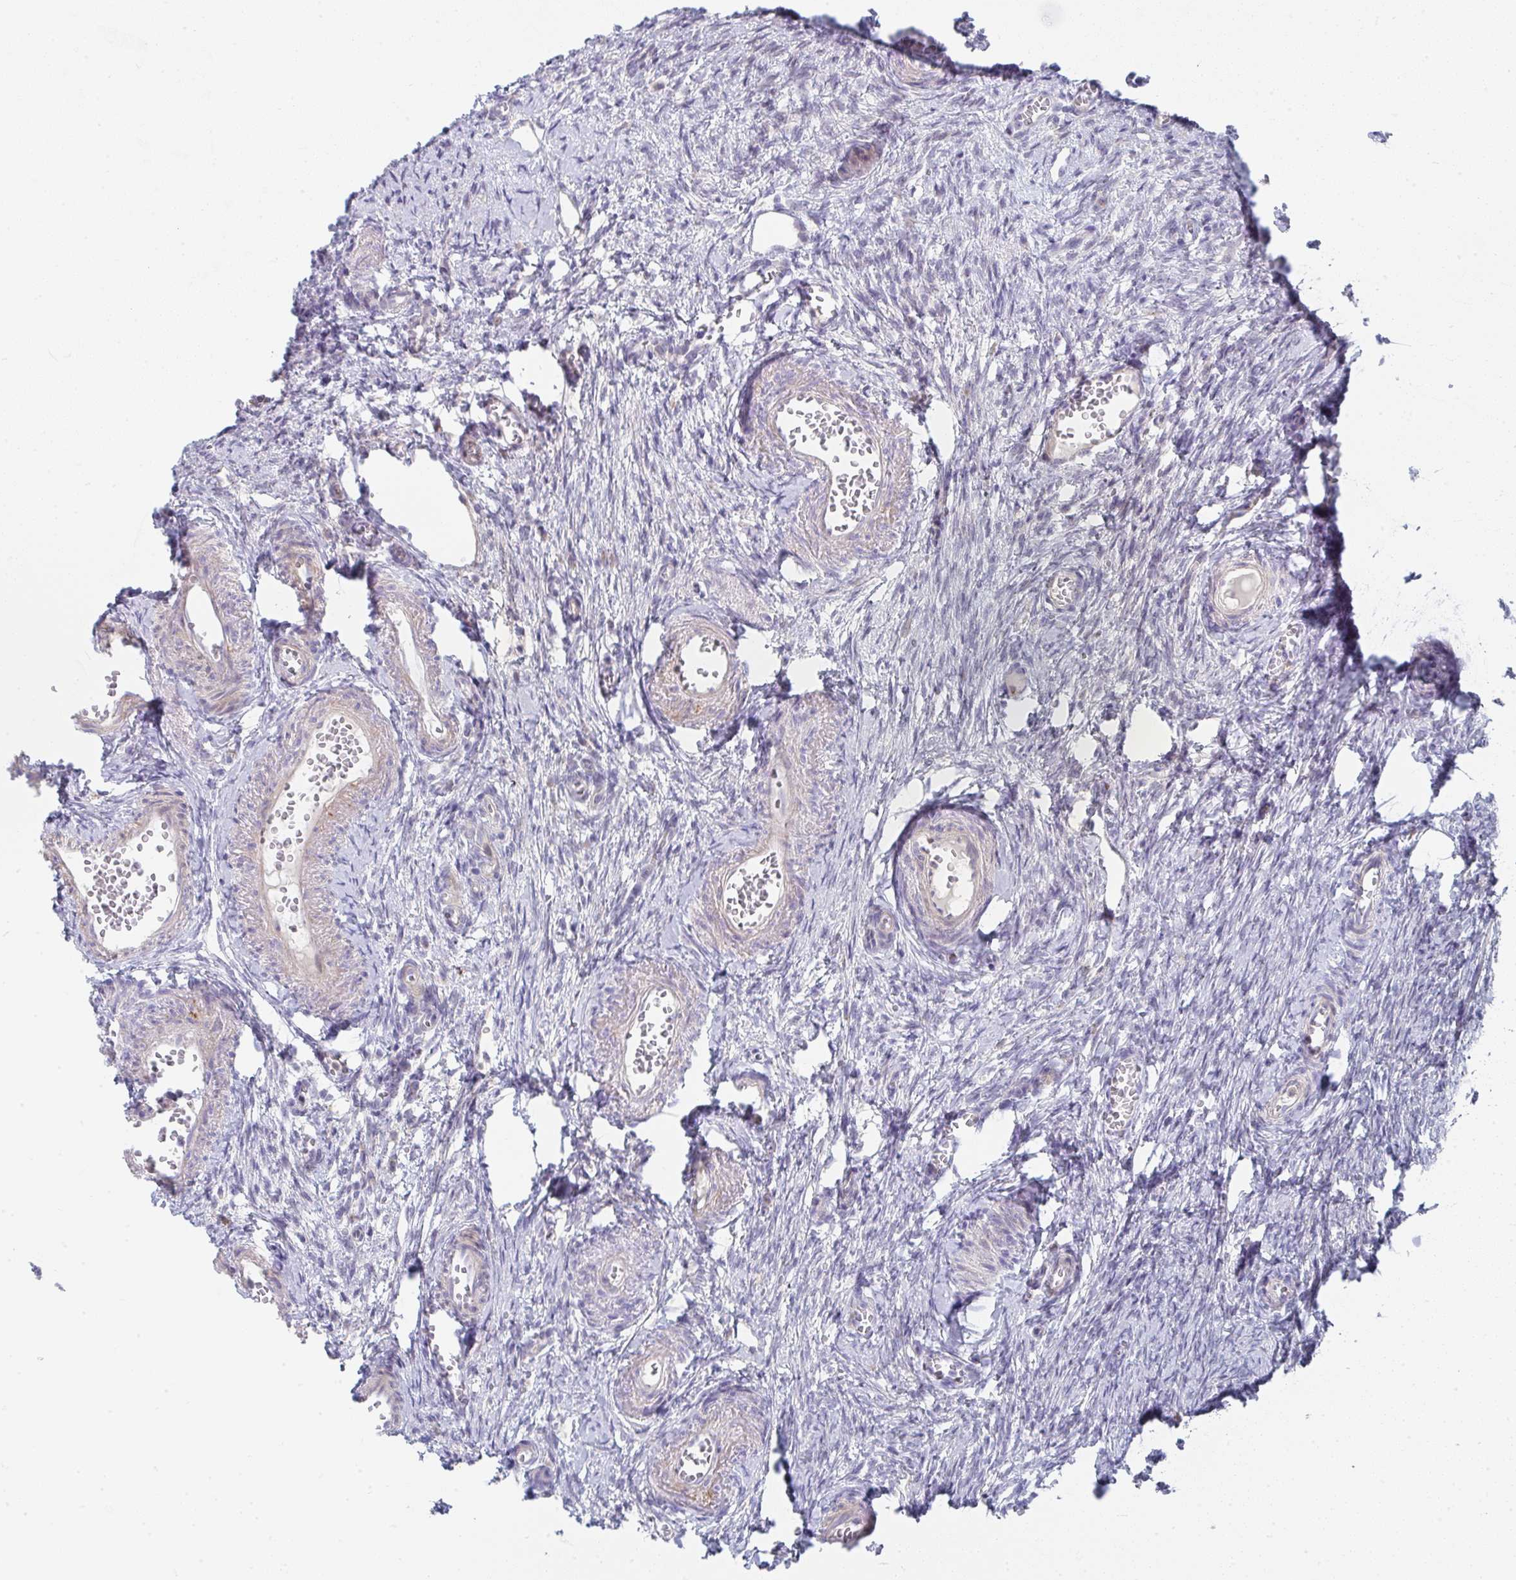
{"staining": {"intensity": "negative", "quantity": "none", "location": "none"}, "tissue": "ovary", "cell_type": "Follicle cells", "image_type": "normal", "snomed": [{"axis": "morphology", "description": "Normal tissue, NOS"}, {"axis": "topography", "description": "Ovary"}], "caption": "A high-resolution photomicrograph shows immunohistochemistry (IHC) staining of unremarkable ovary, which displays no significant positivity in follicle cells.", "gene": "KLHL33", "patient": {"sex": "female", "age": 41}}